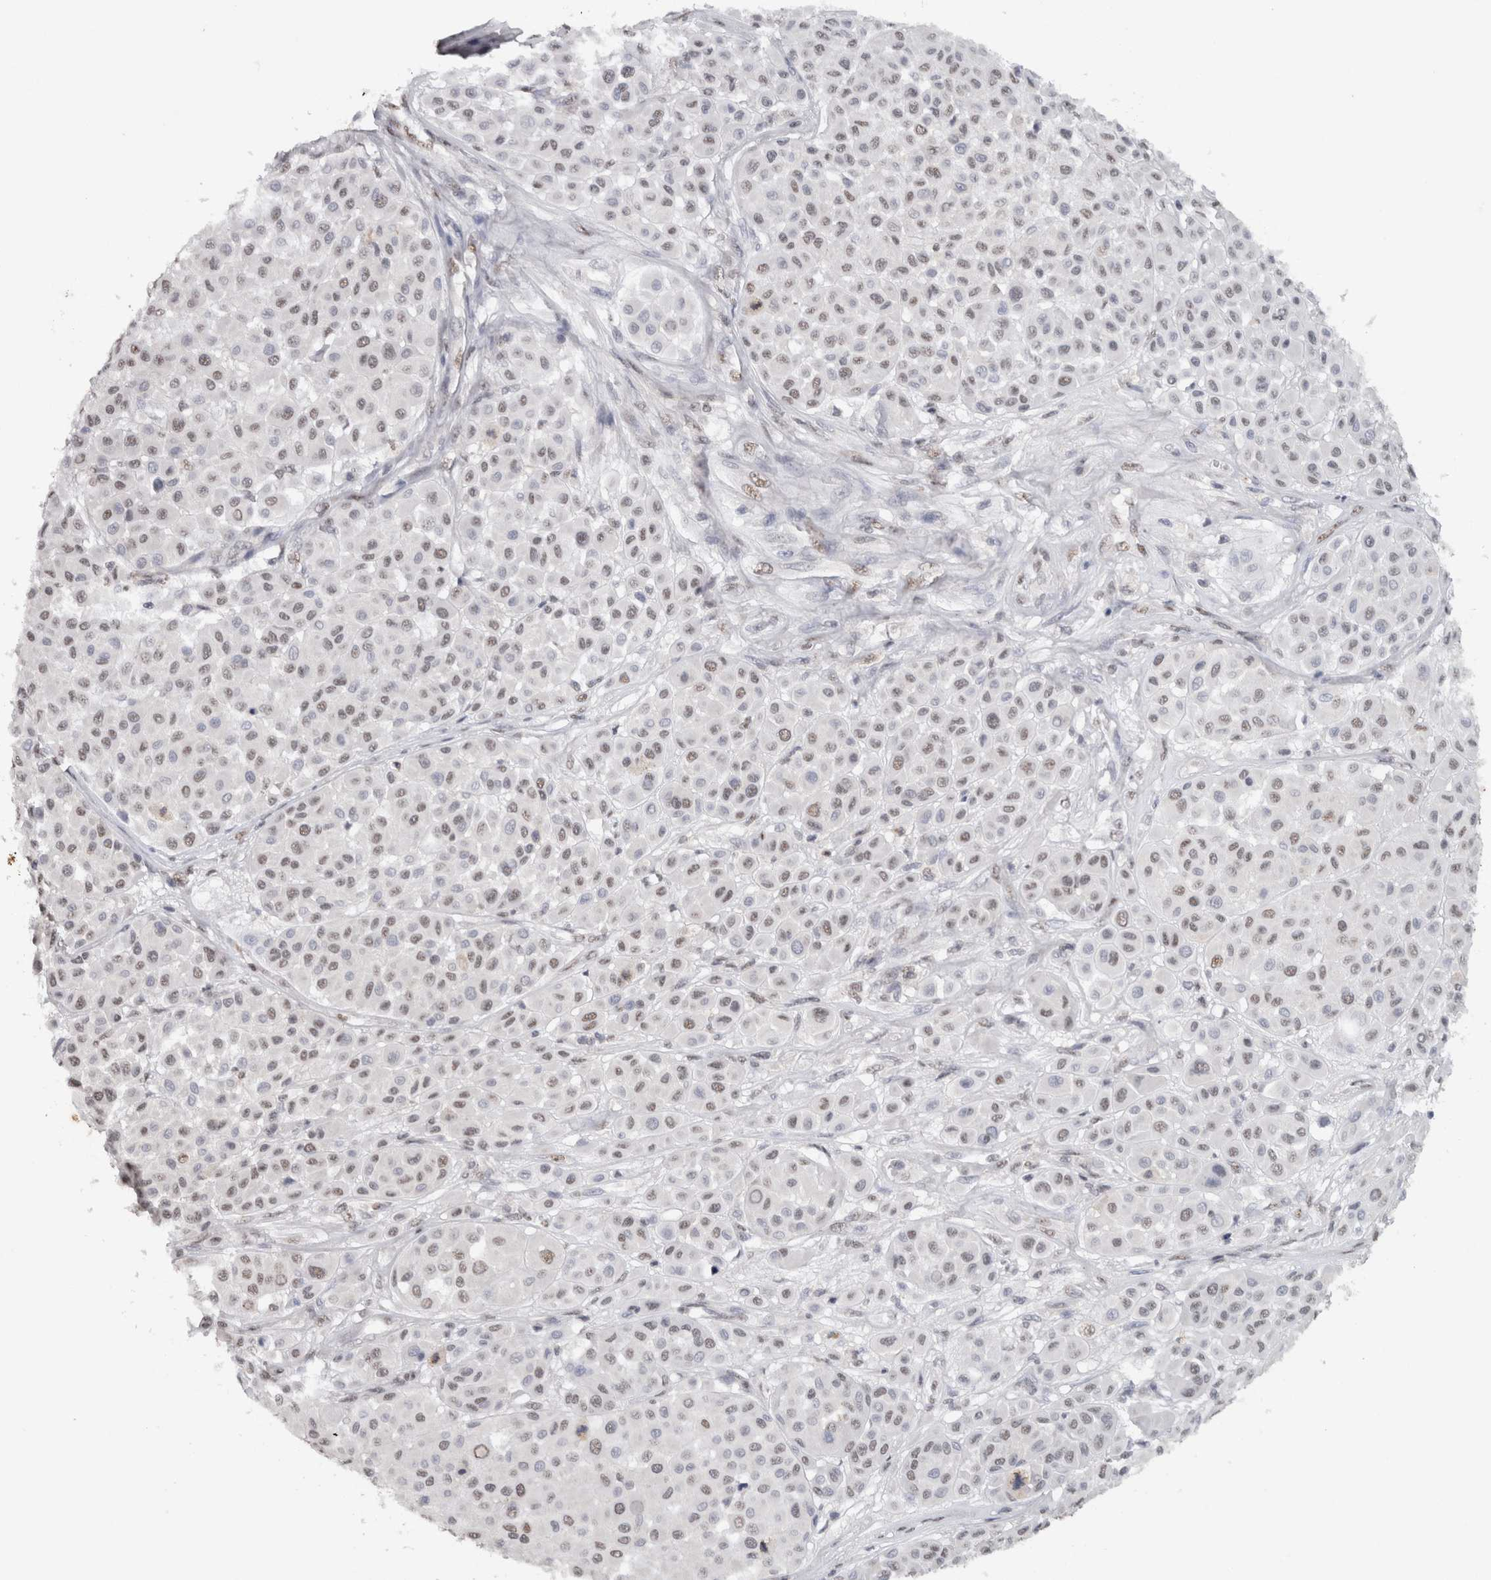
{"staining": {"intensity": "negative", "quantity": "none", "location": "none"}, "tissue": "melanoma", "cell_type": "Tumor cells", "image_type": "cancer", "snomed": [{"axis": "morphology", "description": "Malignant melanoma, Metastatic site"}, {"axis": "topography", "description": "Soft tissue"}], "caption": "Protein analysis of melanoma exhibits no significant expression in tumor cells.", "gene": "RPS6KA2", "patient": {"sex": "male", "age": 41}}